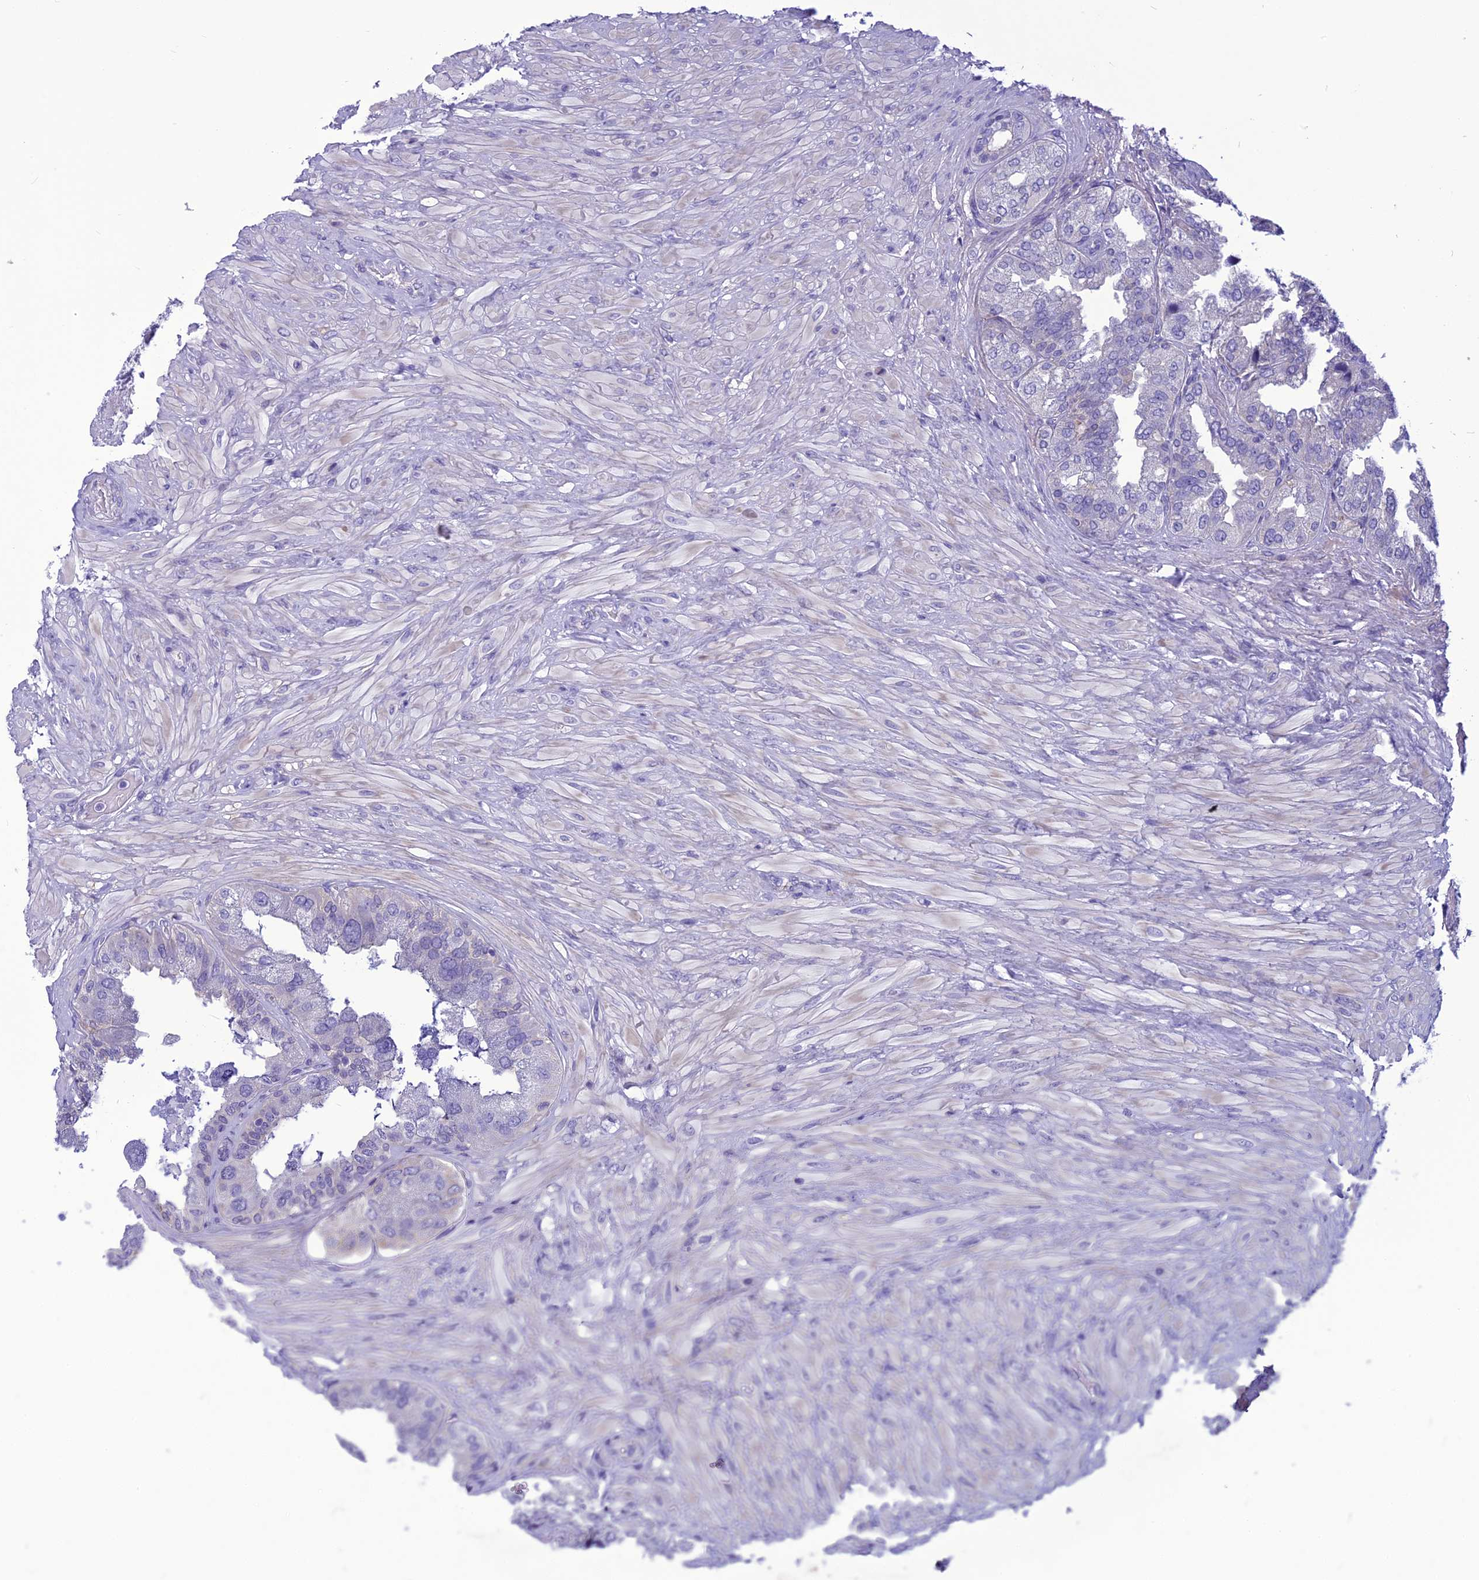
{"staining": {"intensity": "negative", "quantity": "none", "location": "none"}, "tissue": "seminal vesicle", "cell_type": "Glandular cells", "image_type": "normal", "snomed": [{"axis": "morphology", "description": "Normal tissue, NOS"}, {"axis": "topography", "description": "Seminal veicle"}, {"axis": "topography", "description": "Peripheral nerve tissue"}], "caption": "Immunohistochemistry image of normal seminal vesicle: human seminal vesicle stained with DAB exhibits no significant protein positivity in glandular cells. (Stains: DAB immunohistochemistry with hematoxylin counter stain, Microscopy: brightfield microscopy at high magnification).", "gene": "BBS2", "patient": {"sex": "male", "age": 63}}